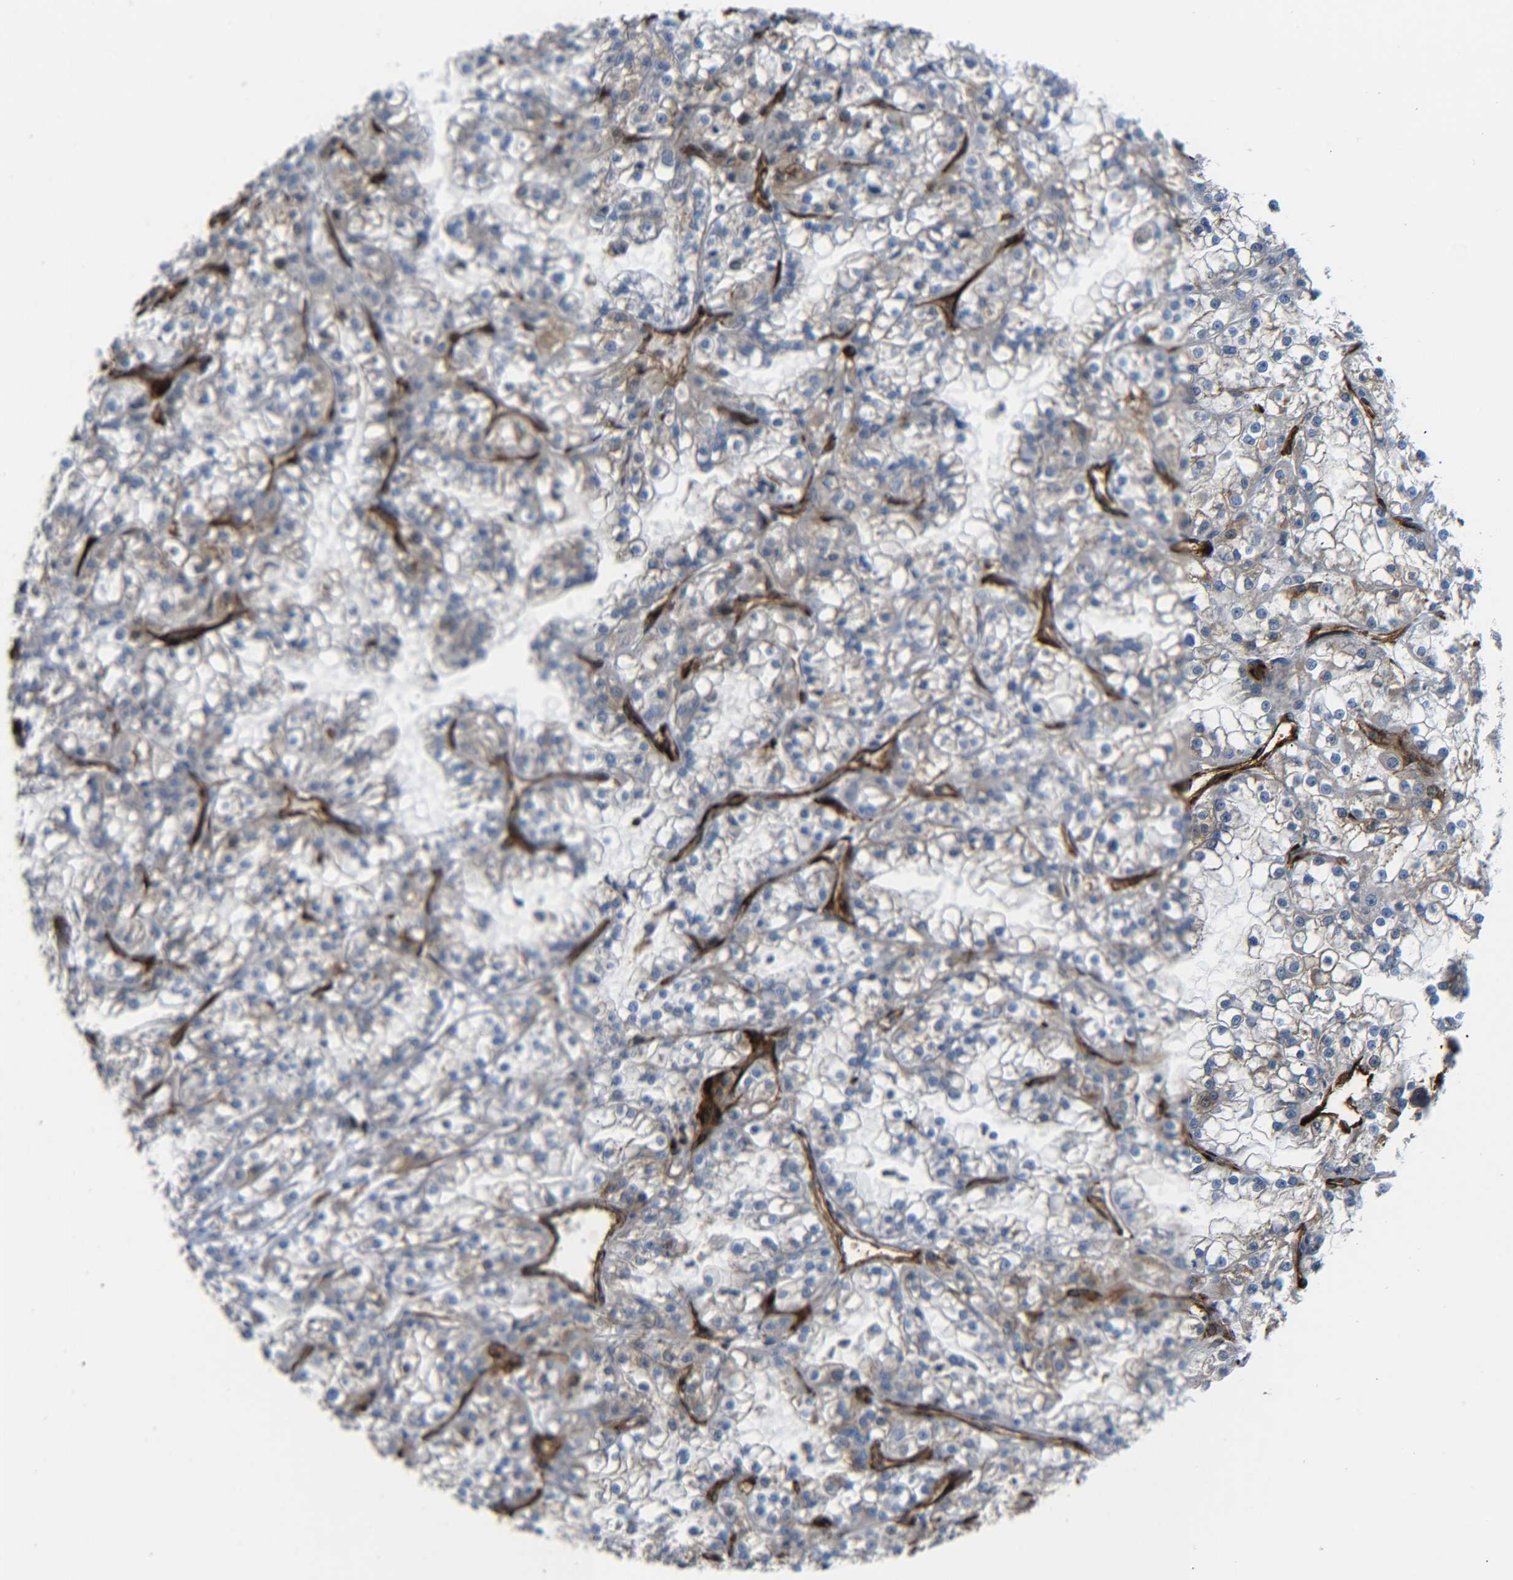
{"staining": {"intensity": "weak", "quantity": ">75%", "location": "cytoplasmic/membranous"}, "tissue": "renal cancer", "cell_type": "Tumor cells", "image_type": "cancer", "snomed": [{"axis": "morphology", "description": "Adenocarcinoma, NOS"}, {"axis": "topography", "description": "Kidney"}], "caption": "A histopathology image of human adenocarcinoma (renal) stained for a protein demonstrates weak cytoplasmic/membranous brown staining in tumor cells.", "gene": "ECE1", "patient": {"sex": "female", "age": 52}}